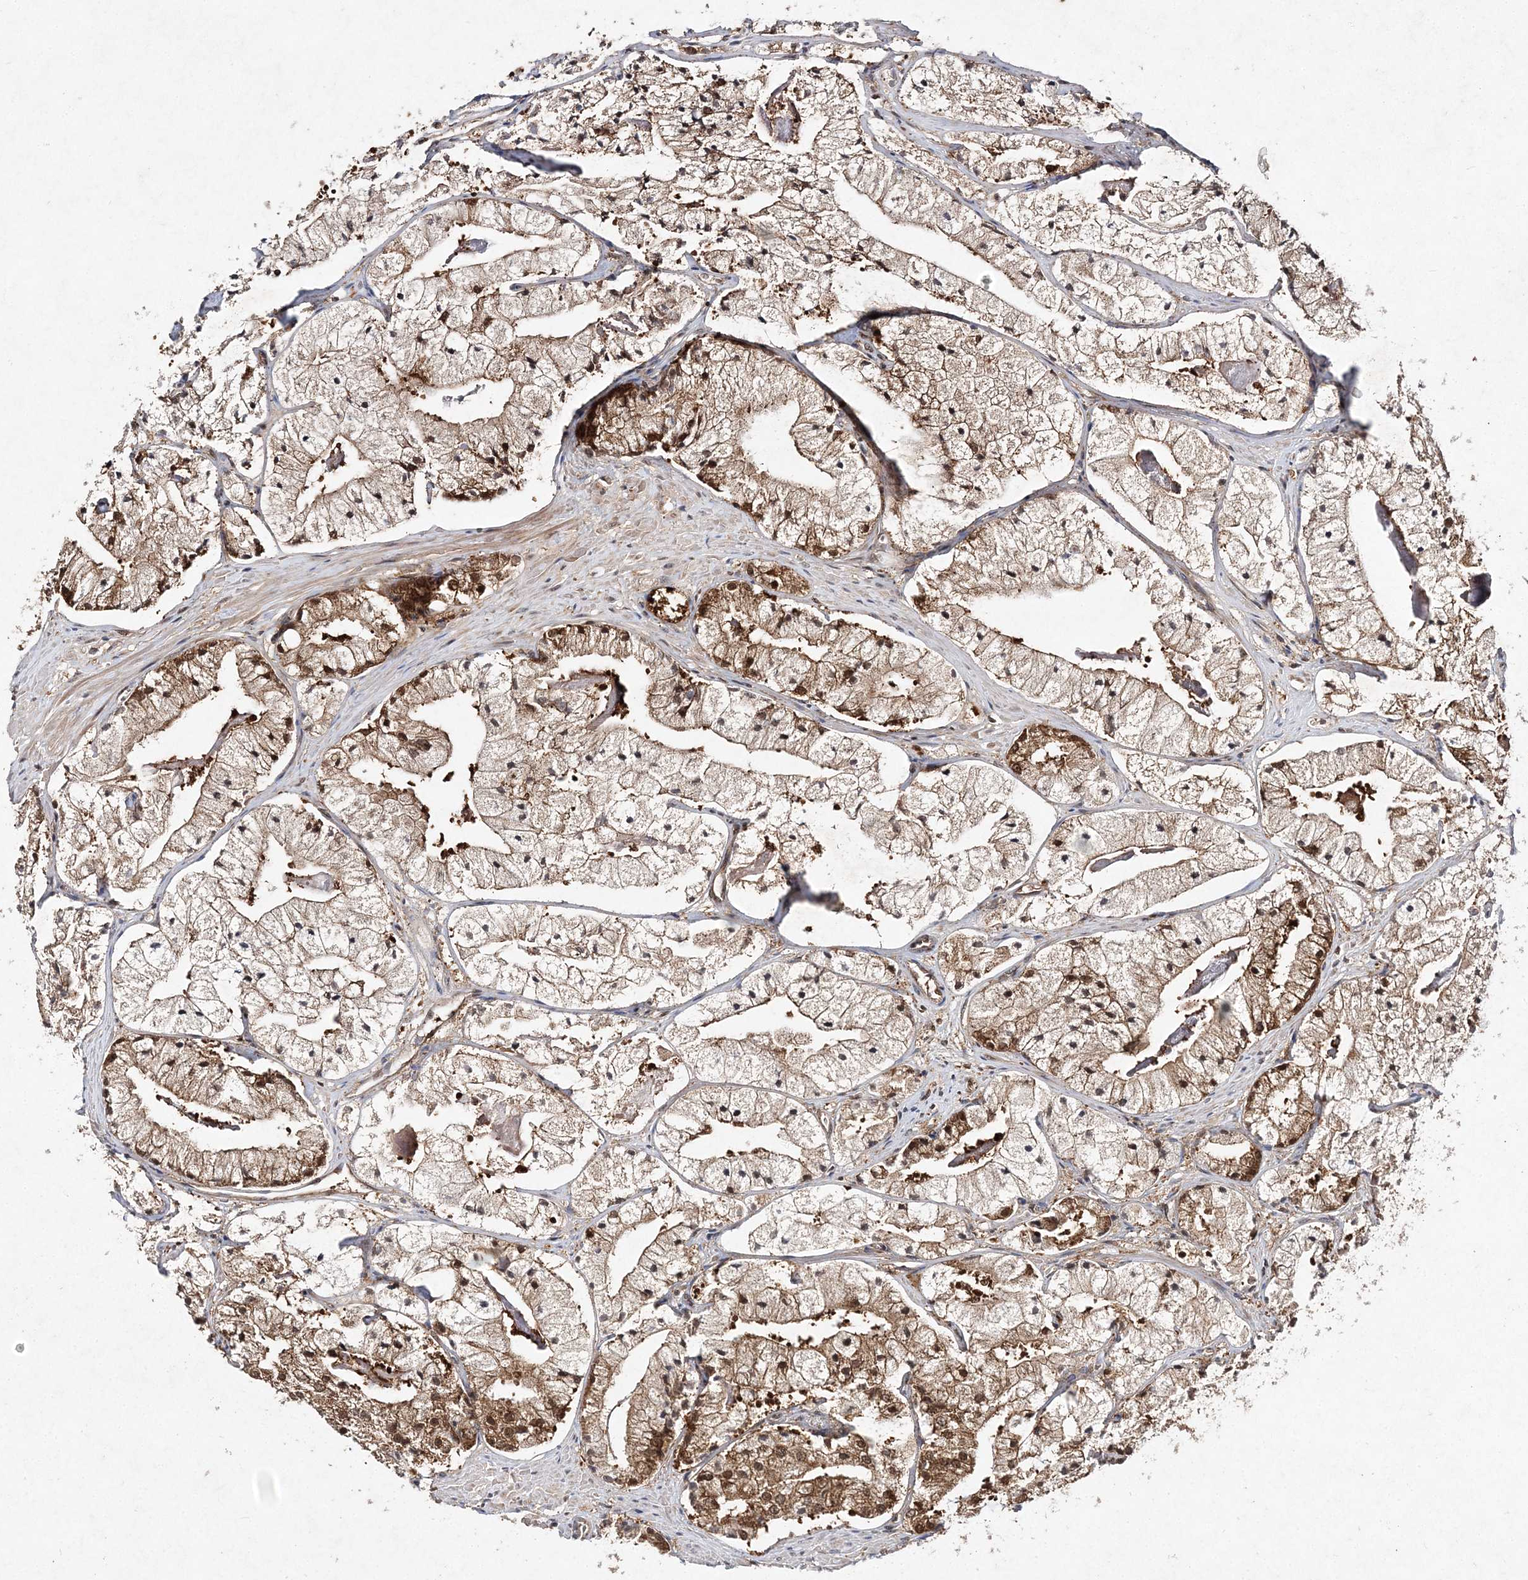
{"staining": {"intensity": "moderate", "quantity": "25%-75%", "location": "cytoplasmic/membranous,nuclear"}, "tissue": "prostate cancer", "cell_type": "Tumor cells", "image_type": "cancer", "snomed": [{"axis": "morphology", "description": "Adenocarcinoma, High grade"}, {"axis": "topography", "description": "Prostate"}], "caption": "Immunohistochemical staining of human prostate cancer demonstrates moderate cytoplasmic/membranous and nuclear protein staining in about 25%-75% of tumor cells. The protein of interest is shown in brown color, while the nuclei are stained blue.", "gene": "NIF3L1", "patient": {"sex": "male", "age": 50}}